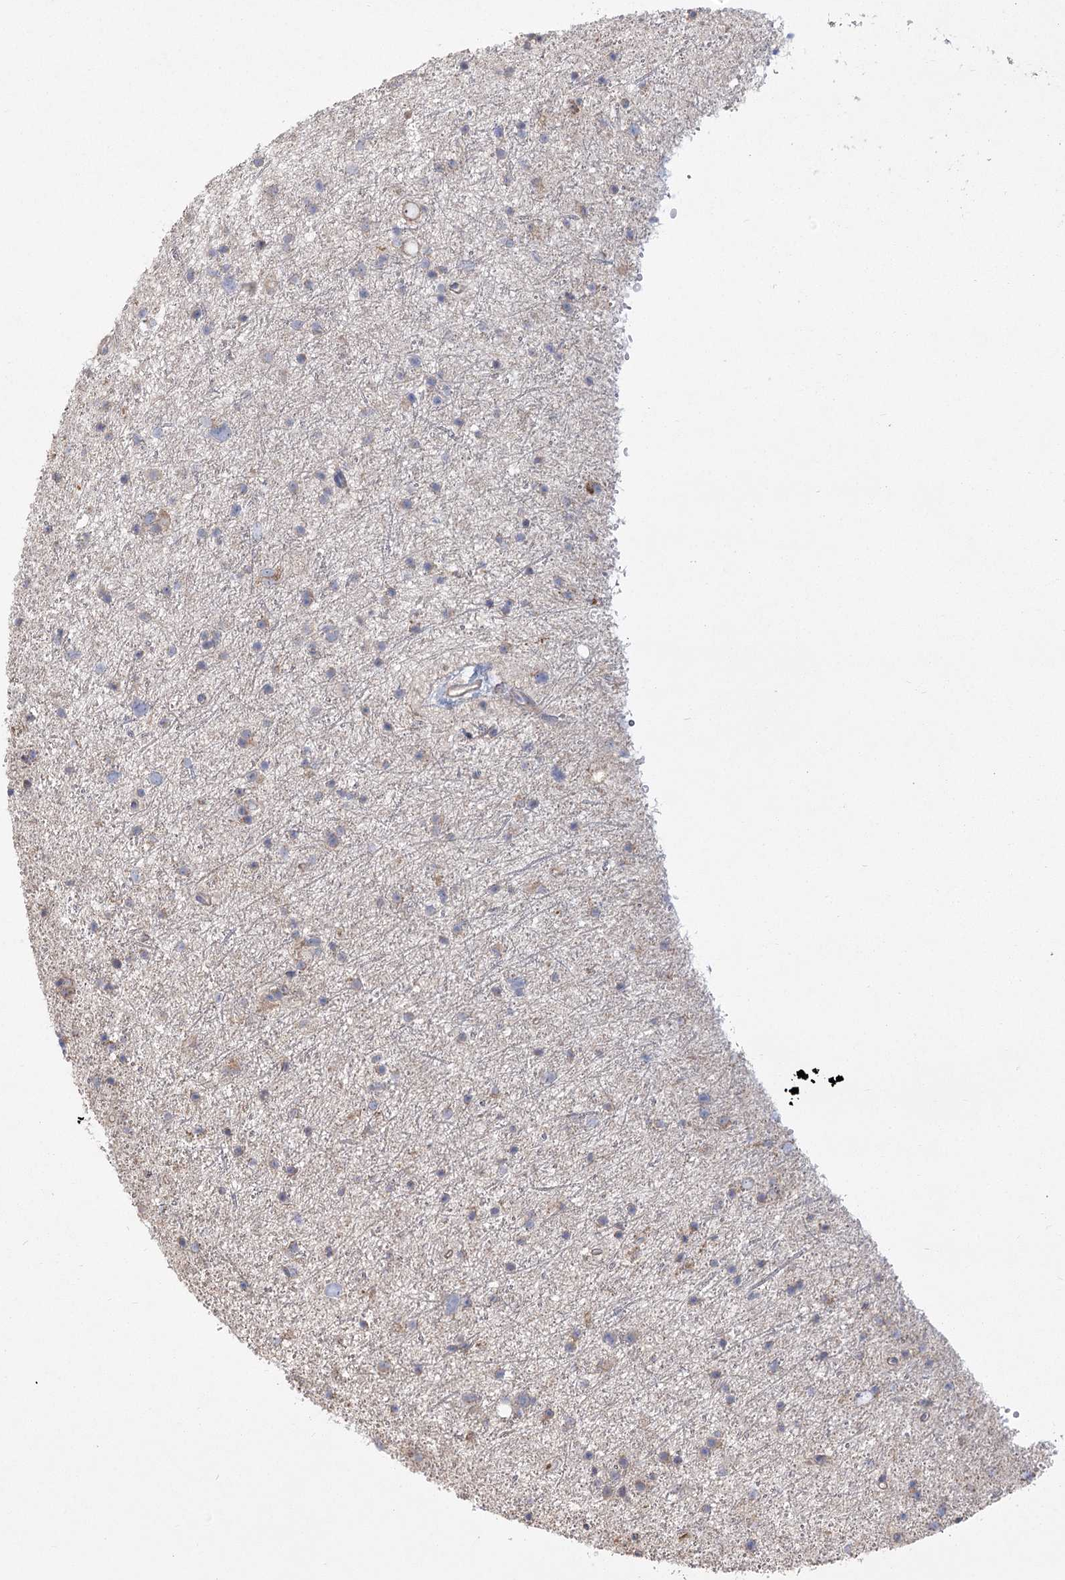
{"staining": {"intensity": "negative", "quantity": "none", "location": "none"}, "tissue": "glioma", "cell_type": "Tumor cells", "image_type": "cancer", "snomed": [{"axis": "morphology", "description": "Glioma, malignant, Low grade"}, {"axis": "topography", "description": "Cerebral cortex"}], "caption": "An IHC histopathology image of malignant glioma (low-grade) is shown. There is no staining in tumor cells of malignant glioma (low-grade).", "gene": "CNTLN", "patient": {"sex": "female", "age": 39}}